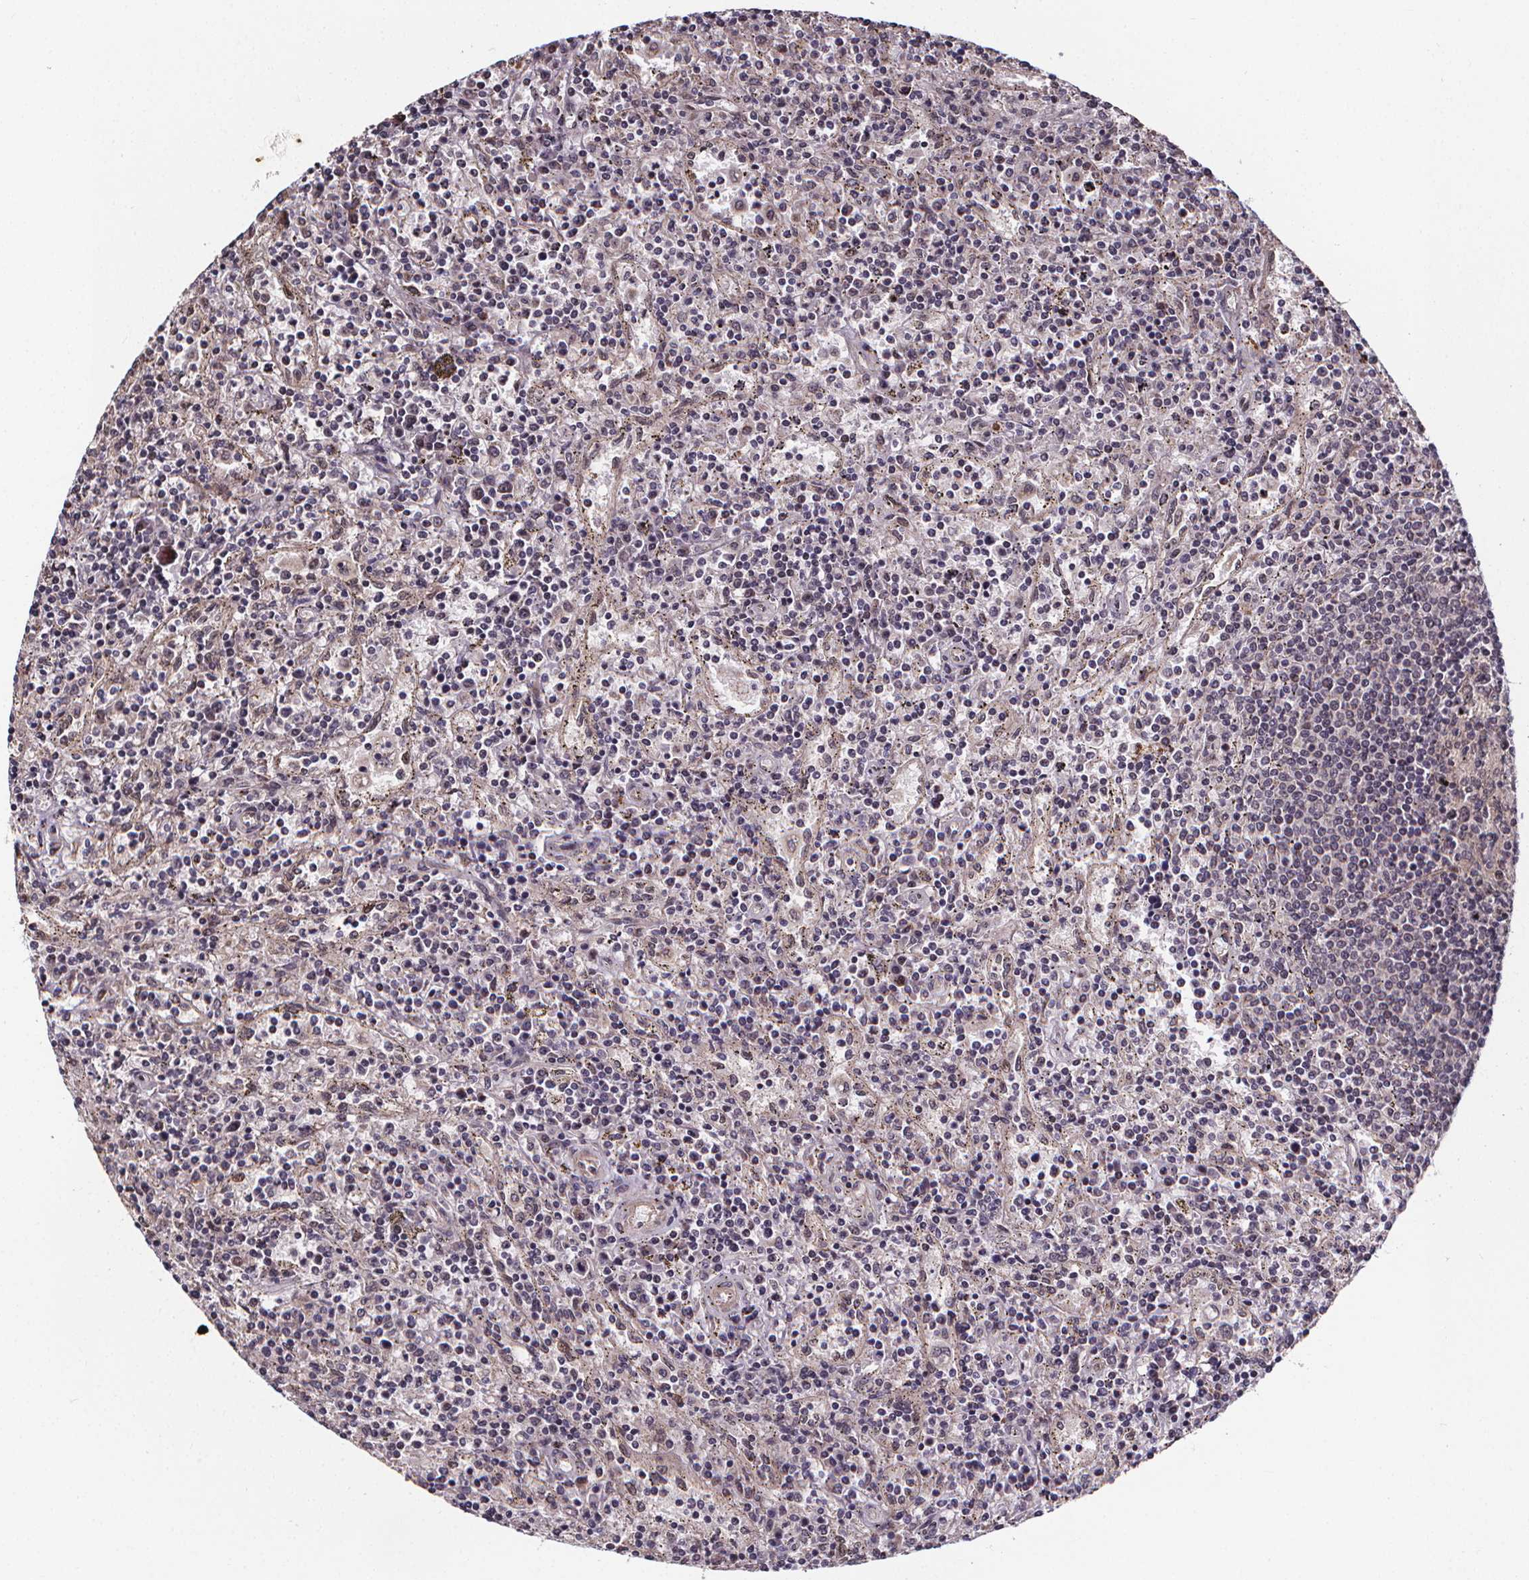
{"staining": {"intensity": "negative", "quantity": "none", "location": "none"}, "tissue": "lymphoma", "cell_type": "Tumor cells", "image_type": "cancer", "snomed": [{"axis": "morphology", "description": "Malignant lymphoma, non-Hodgkin's type, Low grade"}, {"axis": "topography", "description": "Spleen"}], "caption": "The histopathology image demonstrates no significant staining in tumor cells of malignant lymphoma, non-Hodgkin's type (low-grade).", "gene": "DDIT3", "patient": {"sex": "male", "age": 62}}